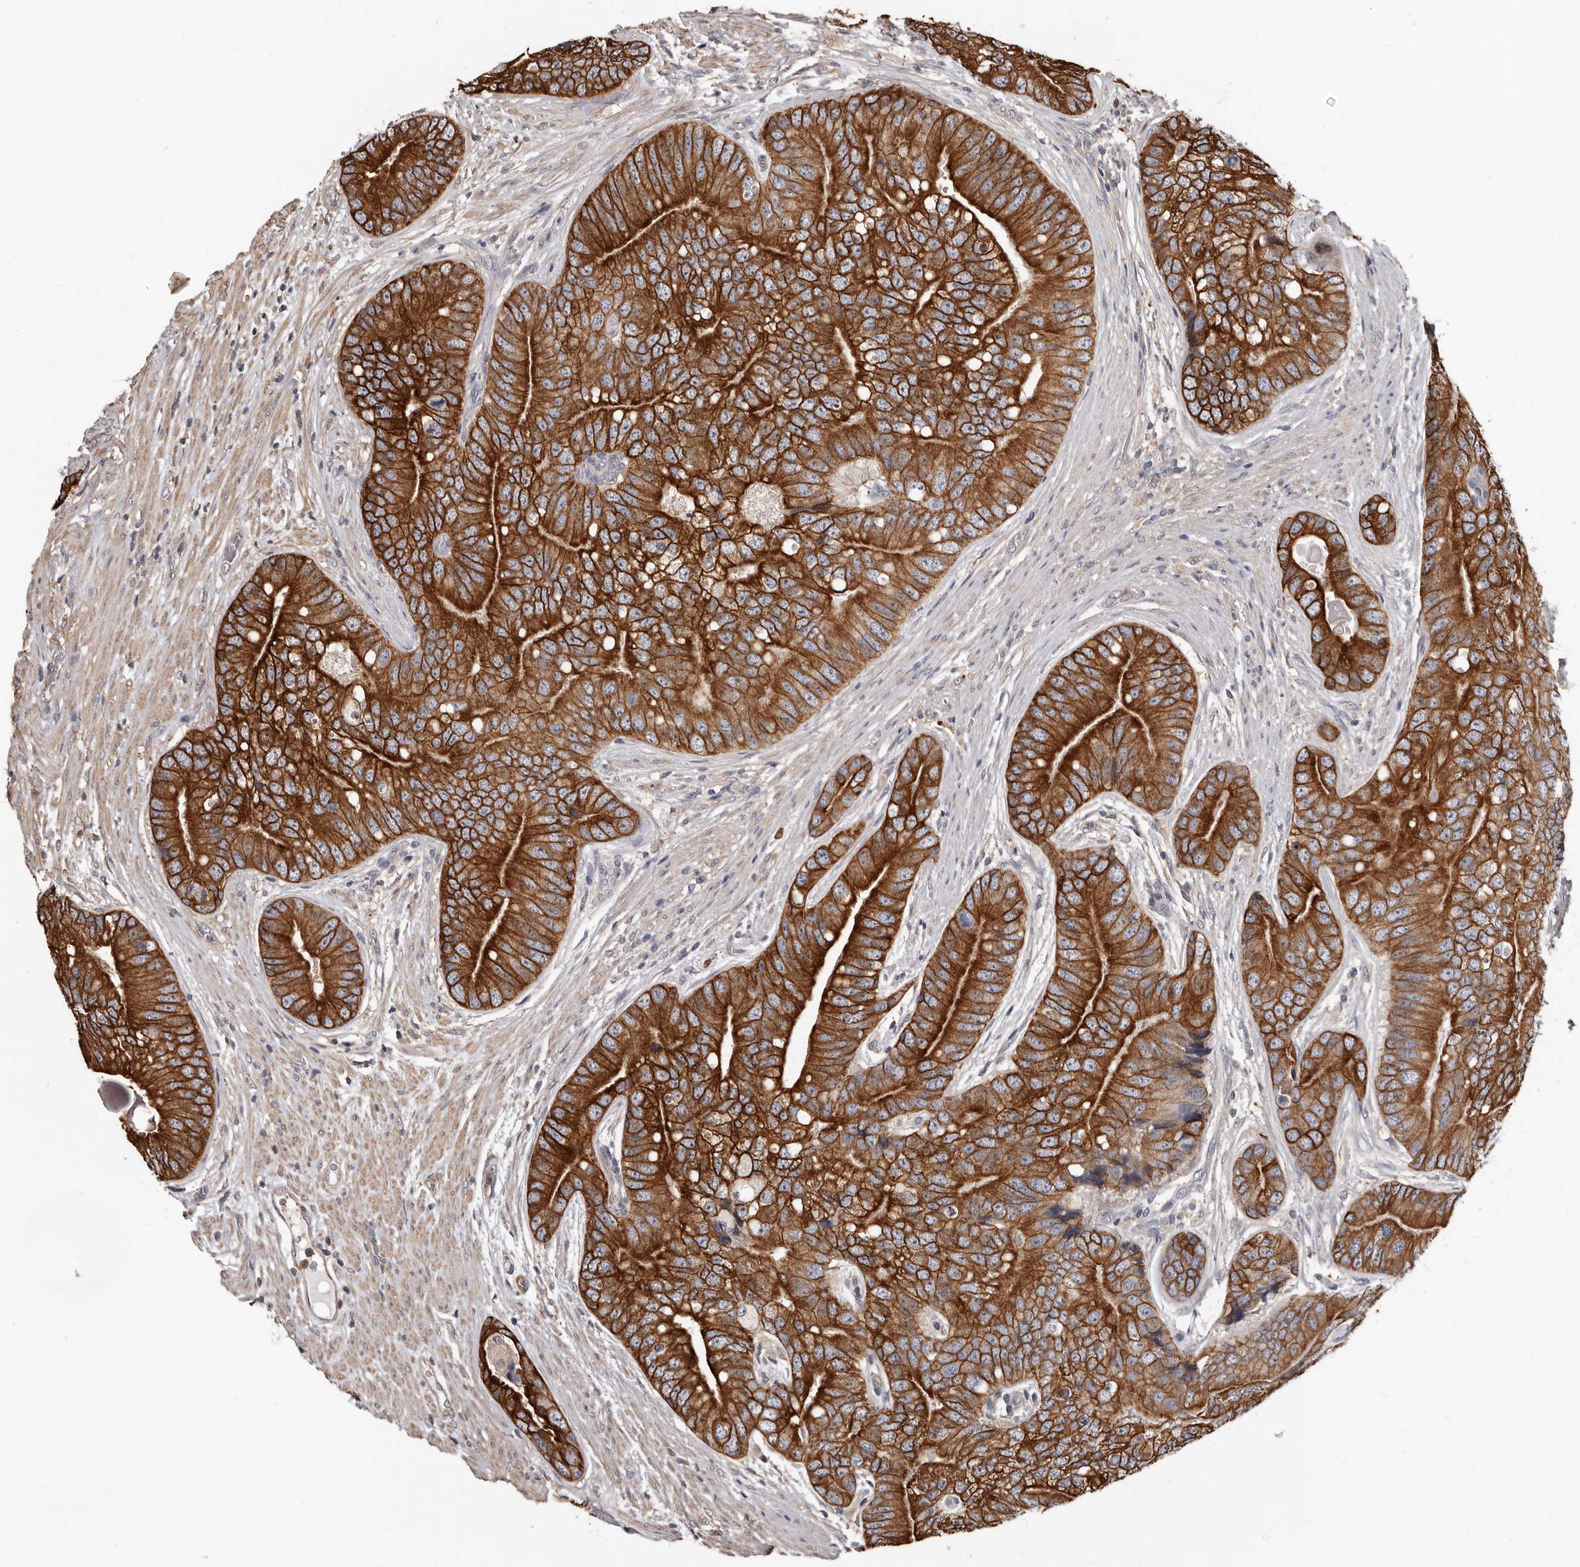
{"staining": {"intensity": "strong", "quantity": ">75%", "location": "cytoplasmic/membranous"}, "tissue": "prostate cancer", "cell_type": "Tumor cells", "image_type": "cancer", "snomed": [{"axis": "morphology", "description": "Adenocarcinoma, High grade"}, {"axis": "topography", "description": "Prostate"}], "caption": "Immunohistochemistry (IHC) of human prostate cancer shows high levels of strong cytoplasmic/membranous expression in approximately >75% of tumor cells.", "gene": "MRPL18", "patient": {"sex": "male", "age": 70}}